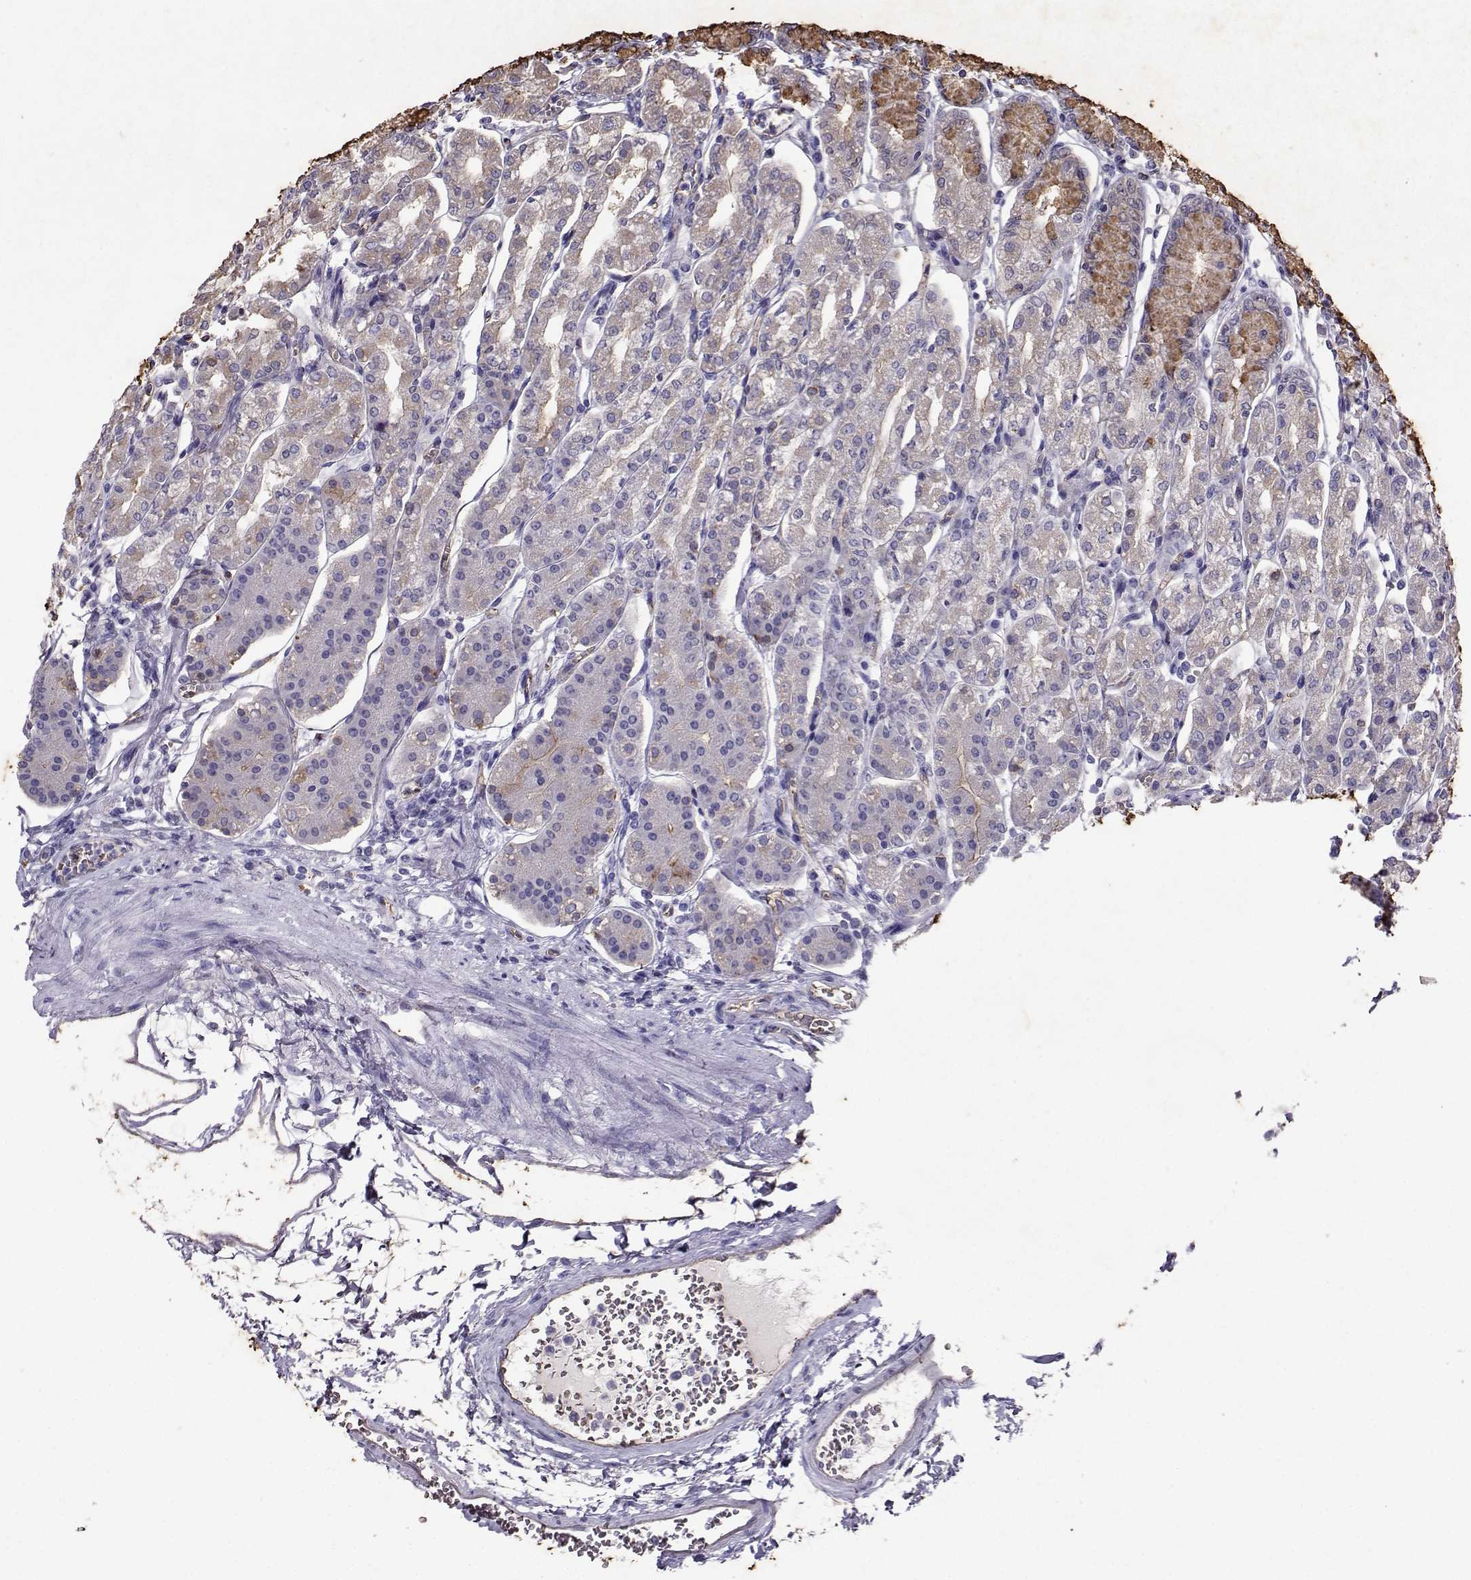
{"staining": {"intensity": "moderate", "quantity": ">75%", "location": "cytoplasmic/membranous"}, "tissue": "stomach", "cell_type": "Glandular cells", "image_type": "normal", "snomed": [{"axis": "morphology", "description": "Normal tissue, NOS"}, {"axis": "topography", "description": "Skeletal muscle"}, {"axis": "topography", "description": "Stomach"}], "caption": "A brown stain shows moderate cytoplasmic/membranous expression of a protein in glandular cells of benign stomach. The staining is performed using DAB brown chromogen to label protein expression. The nuclei are counter-stained blue using hematoxylin.", "gene": "CLUL1", "patient": {"sex": "female", "age": 57}}